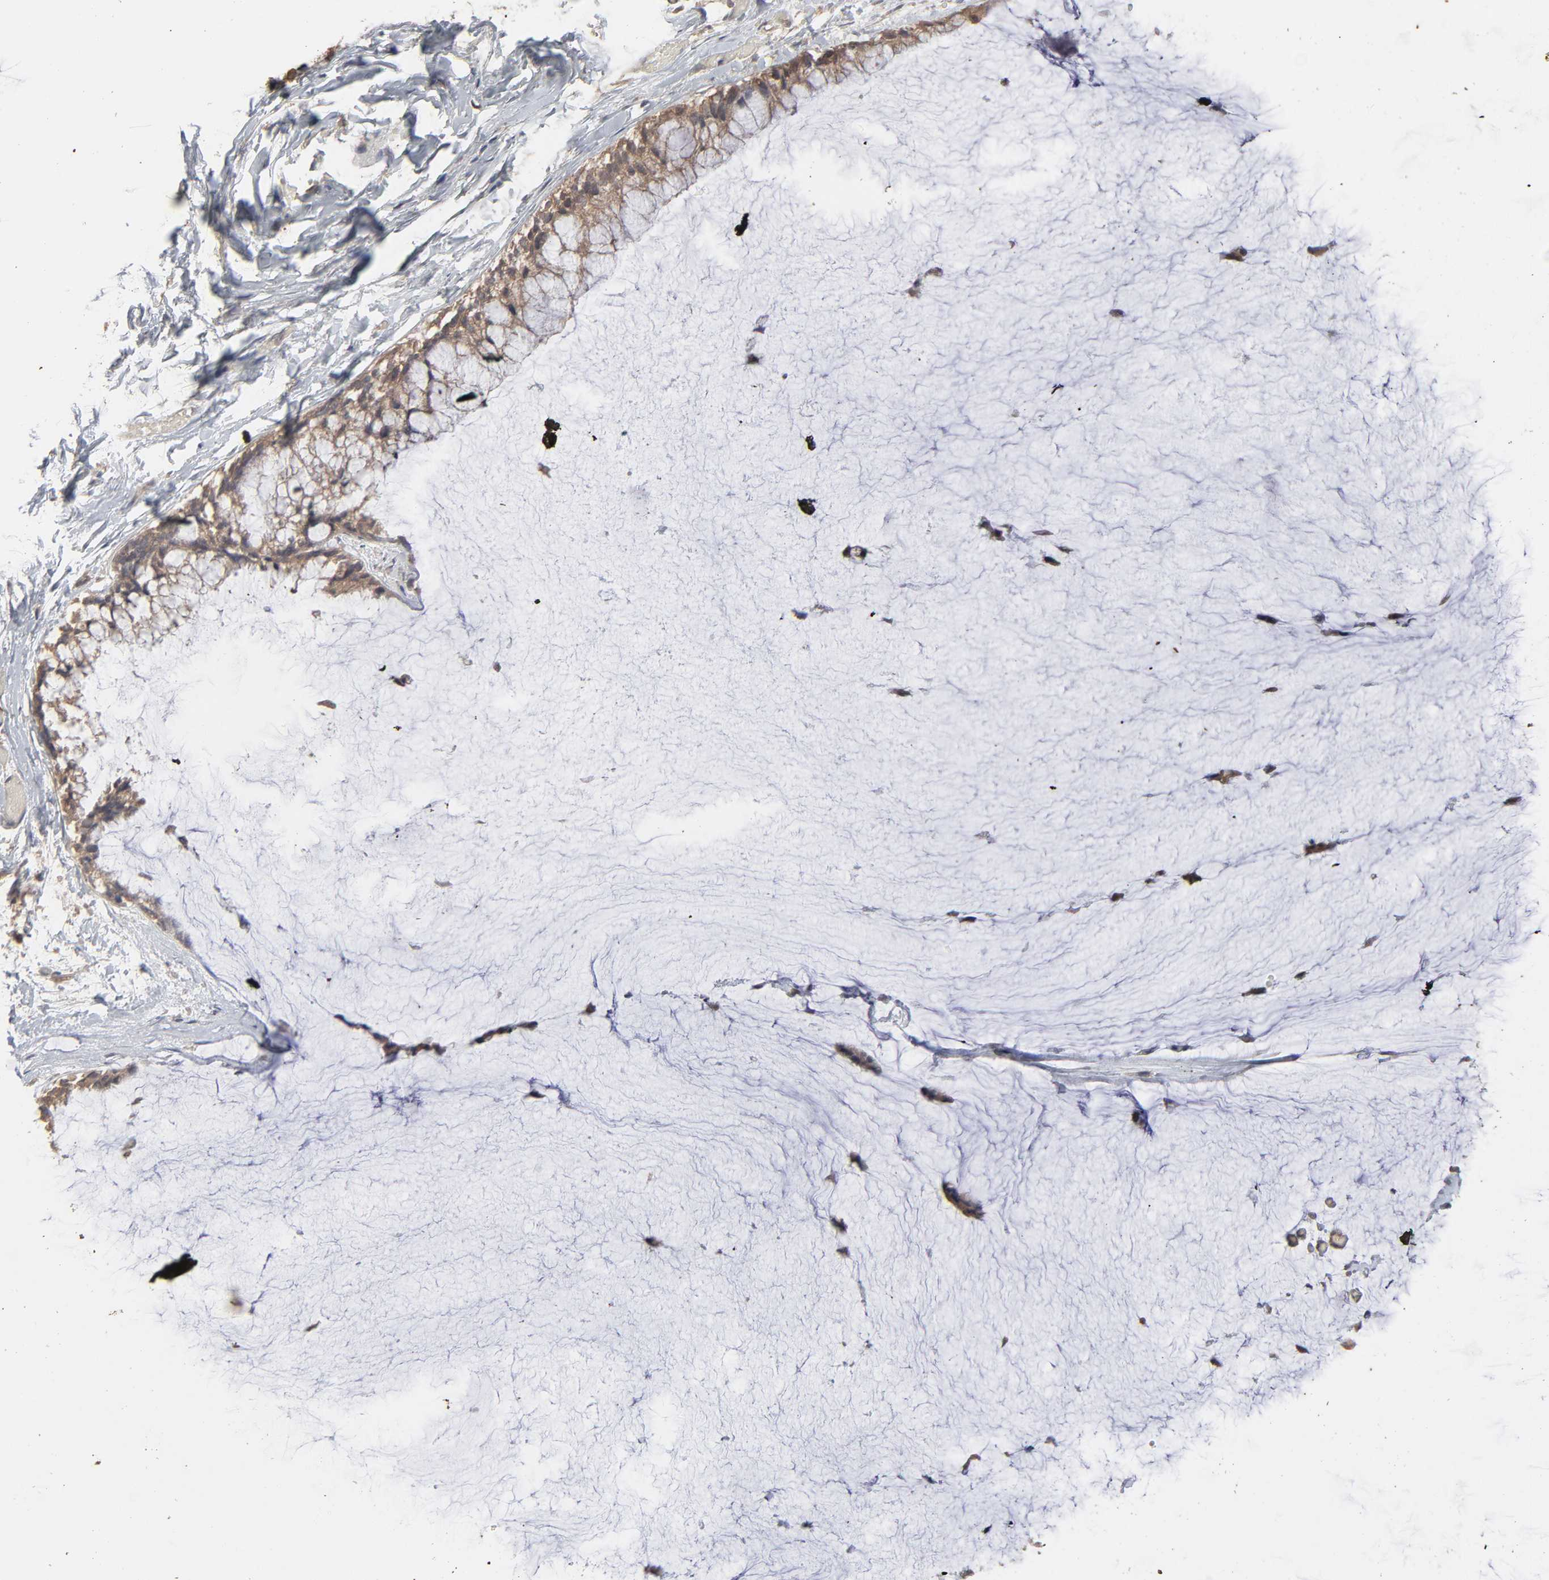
{"staining": {"intensity": "weak", "quantity": ">75%", "location": "cytoplasmic/membranous"}, "tissue": "ovarian cancer", "cell_type": "Tumor cells", "image_type": "cancer", "snomed": [{"axis": "morphology", "description": "Cystadenocarcinoma, mucinous, NOS"}, {"axis": "topography", "description": "Ovary"}], "caption": "Protein staining exhibits weak cytoplasmic/membranous staining in about >75% of tumor cells in ovarian cancer (mucinous cystadenocarcinoma).", "gene": "SCFD1", "patient": {"sex": "female", "age": 39}}